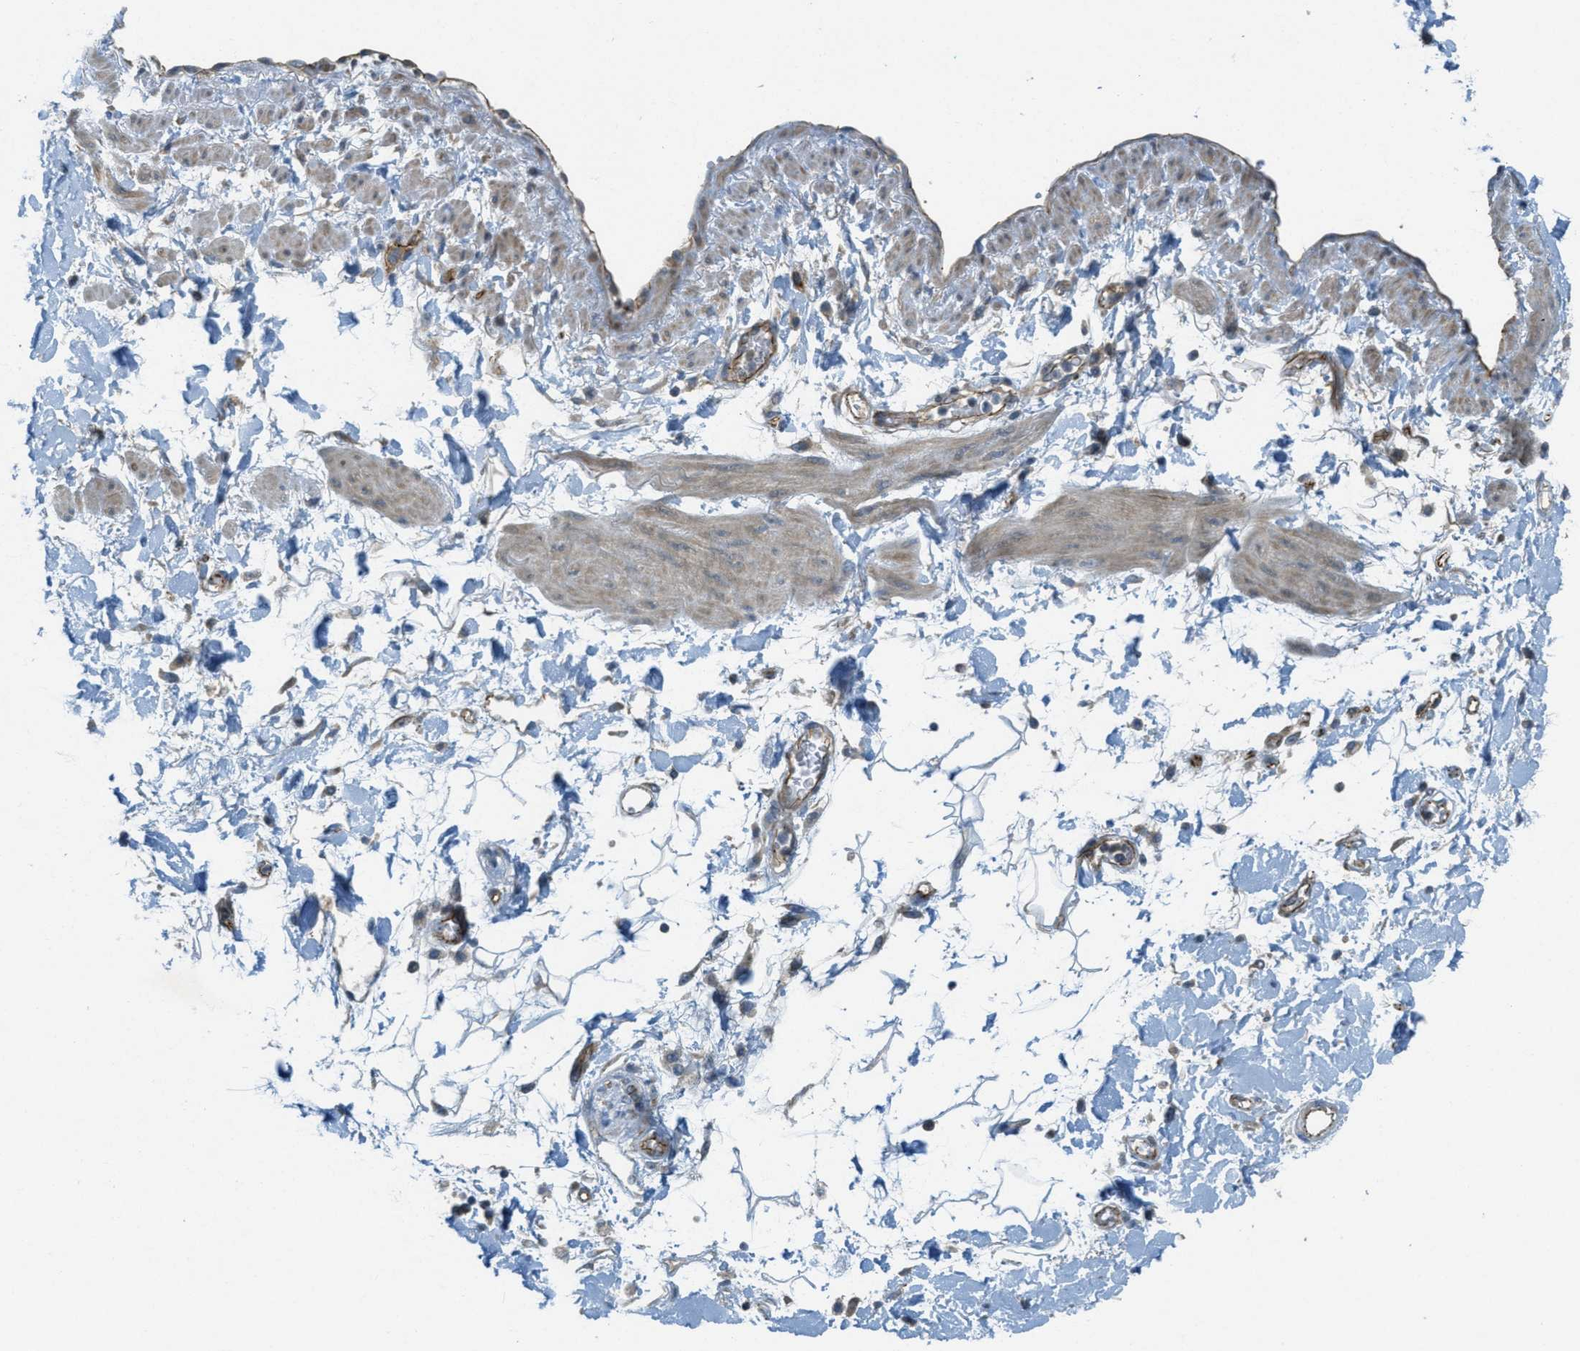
{"staining": {"intensity": "negative", "quantity": "none", "location": "none"}, "tissue": "adipose tissue", "cell_type": "Adipocytes", "image_type": "normal", "snomed": [{"axis": "morphology", "description": "Normal tissue, NOS"}, {"axis": "morphology", "description": "Adenocarcinoma, NOS"}, {"axis": "topography", "description": "Duodenum"}, {"axis": "topography", "description": "Peripheral nerve tissue"}], "caption": "This is an IHC image of benign human adipose tissue. There is no expression in adipocytes.", "gene": "JCAD", "patient": {"sex": "female", "age": 60}}